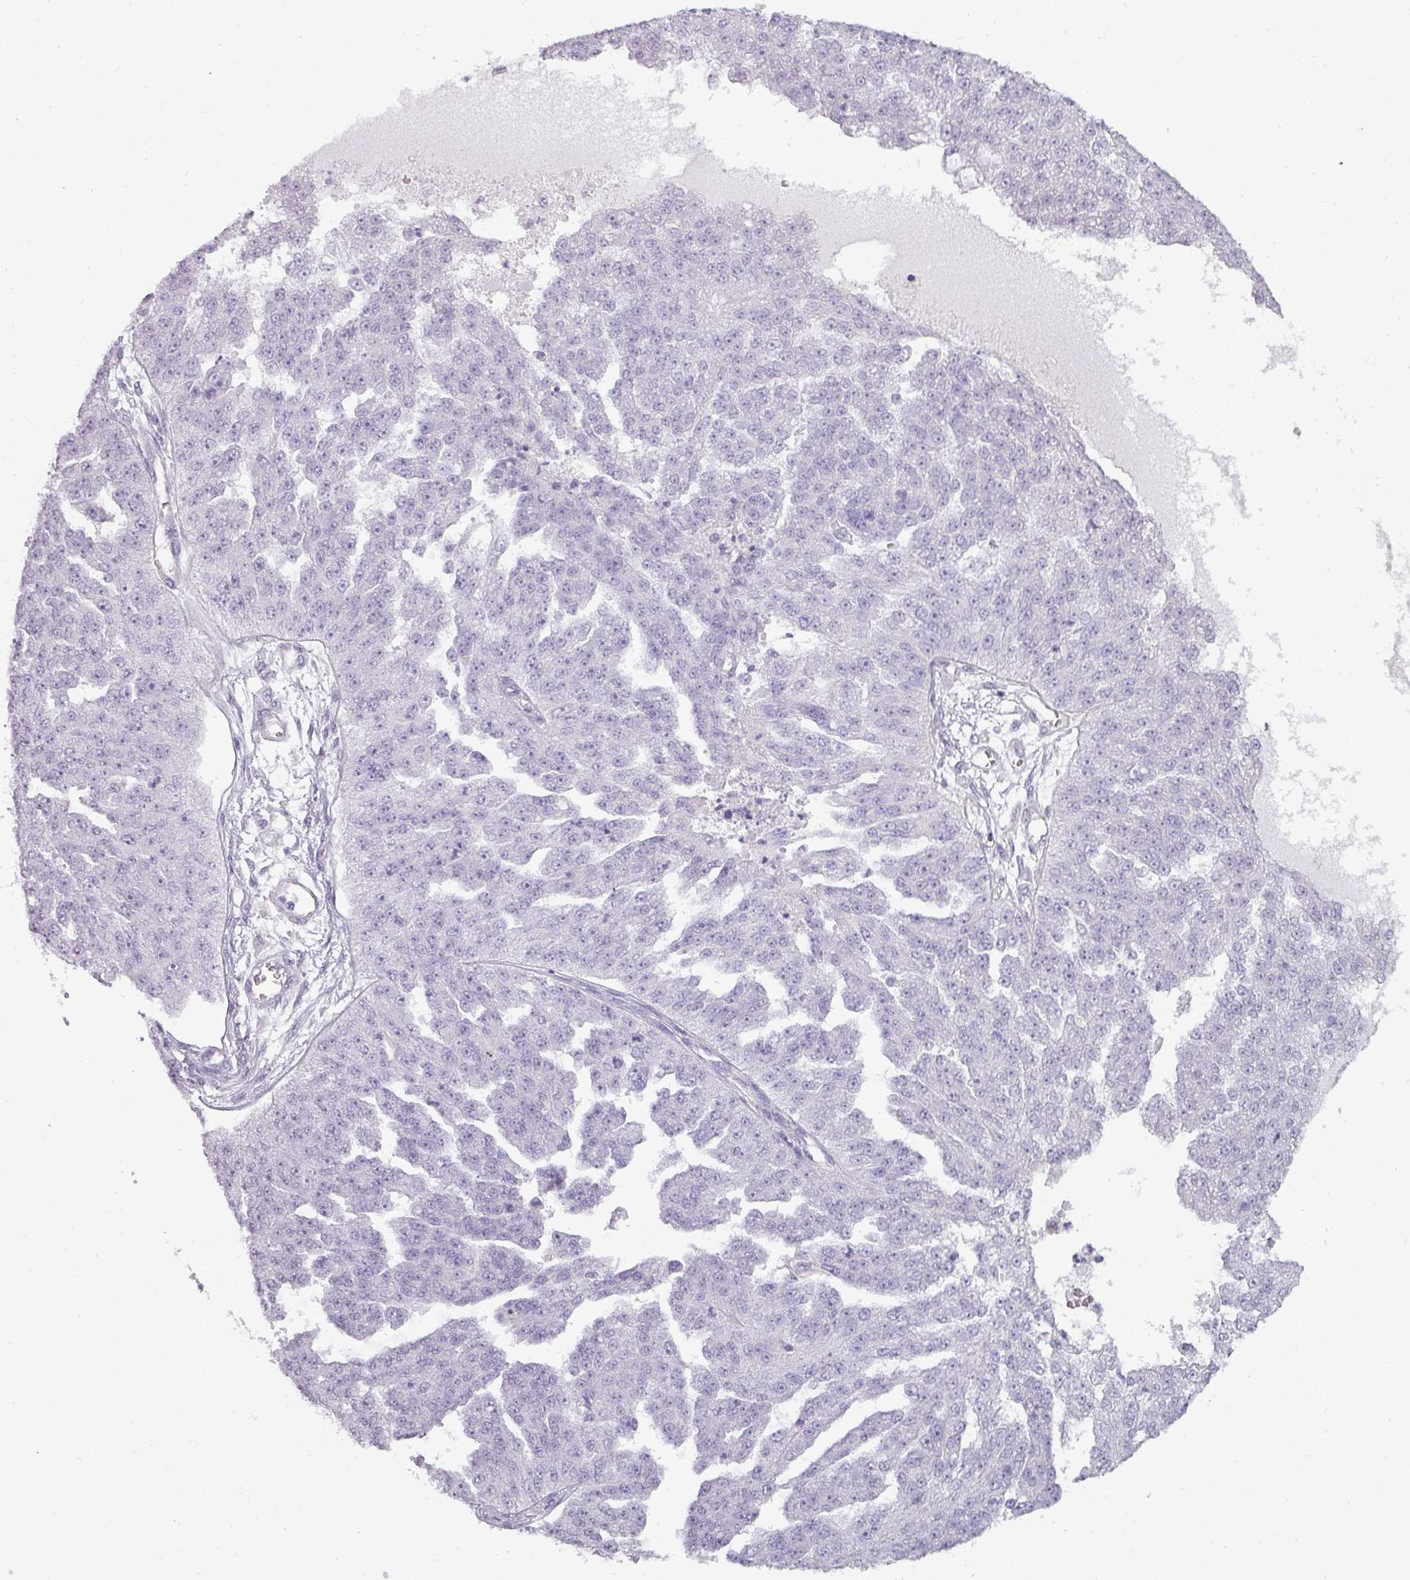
{"staining": {"intensity": "negative", "quantity": "none", "location": "none"}, "tissue": "ovarian cancer", "cell_type": "Tumor cells", "image_type": "cancer", "snomed": [{"axis": "morphology", "description": "Cystadenocarcinoma, serous, NOS"}, {"axis": "topography", "description": "Ovary"}], "caption": "DAB immunohistochemical staining of ovarian cancer demonstrates no significant expression in tumor cells.", "gene": "ASB1", "patient": {"sex": "female", "age": 58}}